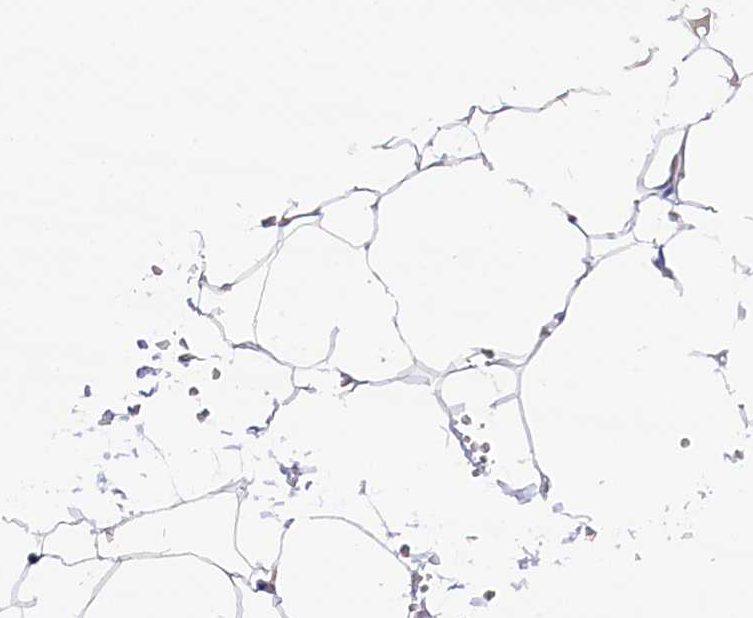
{"staining": {"intensity": "negative", "quantity": "none", "location": "none"}, "tissue": "adipose tissue", "cell_type": "Adipocytes", "image_type": "normal", "snomed": [{"axis": "morphology", "description": "Normal tissue, NOS"}, {"axis": "topography", "description": "Gallbladder"}, {"axis": "topography", "description": "Peripheral nerve tissue"}], "caption": "Adipocytes are negative for brown protein staining in unremarkable adipose tissue. Nuclei are stained in blue.", "gene": "ABAT", "patient": {"sex": "male", "age": 38}}